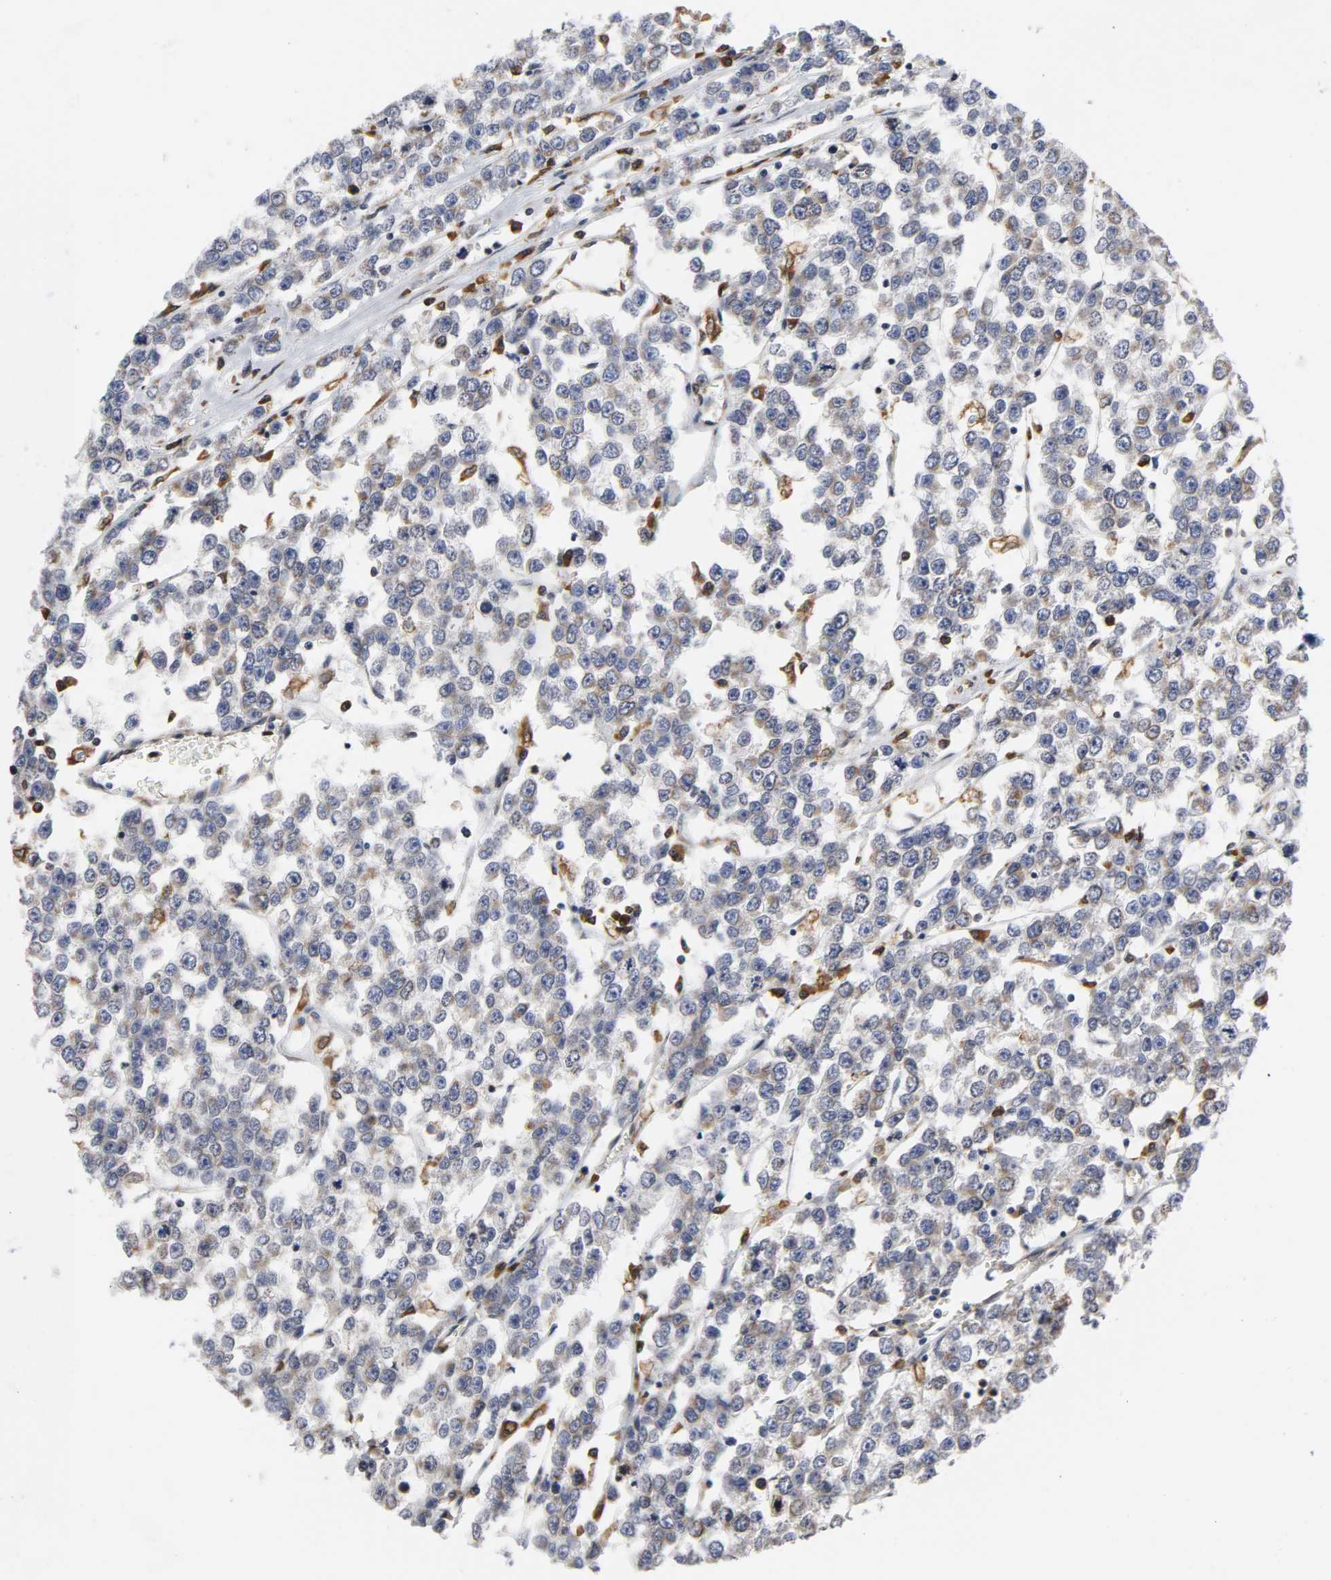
{"staining": {"intensity": "negative", "quantity": "none", "location": "none"}, "tissue": "testis cancer", "cell_type": "Tumor cells", "image_type": "cancer", "snomed": [{"axis": "morphology", "description": "Seminoma, NOS"}, {"axis": "morphology", "description": "Carcinoma, Embryonal, NOS"}, {"axis": "topography", "description": "Testis"}], "caption": "IHC micrograph of neoplastic tissue: human testis embryonal carcinoma stained with DAB exhibits no significant protein expression in tumor cells.", "gene": "HCK", "patient": {"sex": "male", "age": 52}}